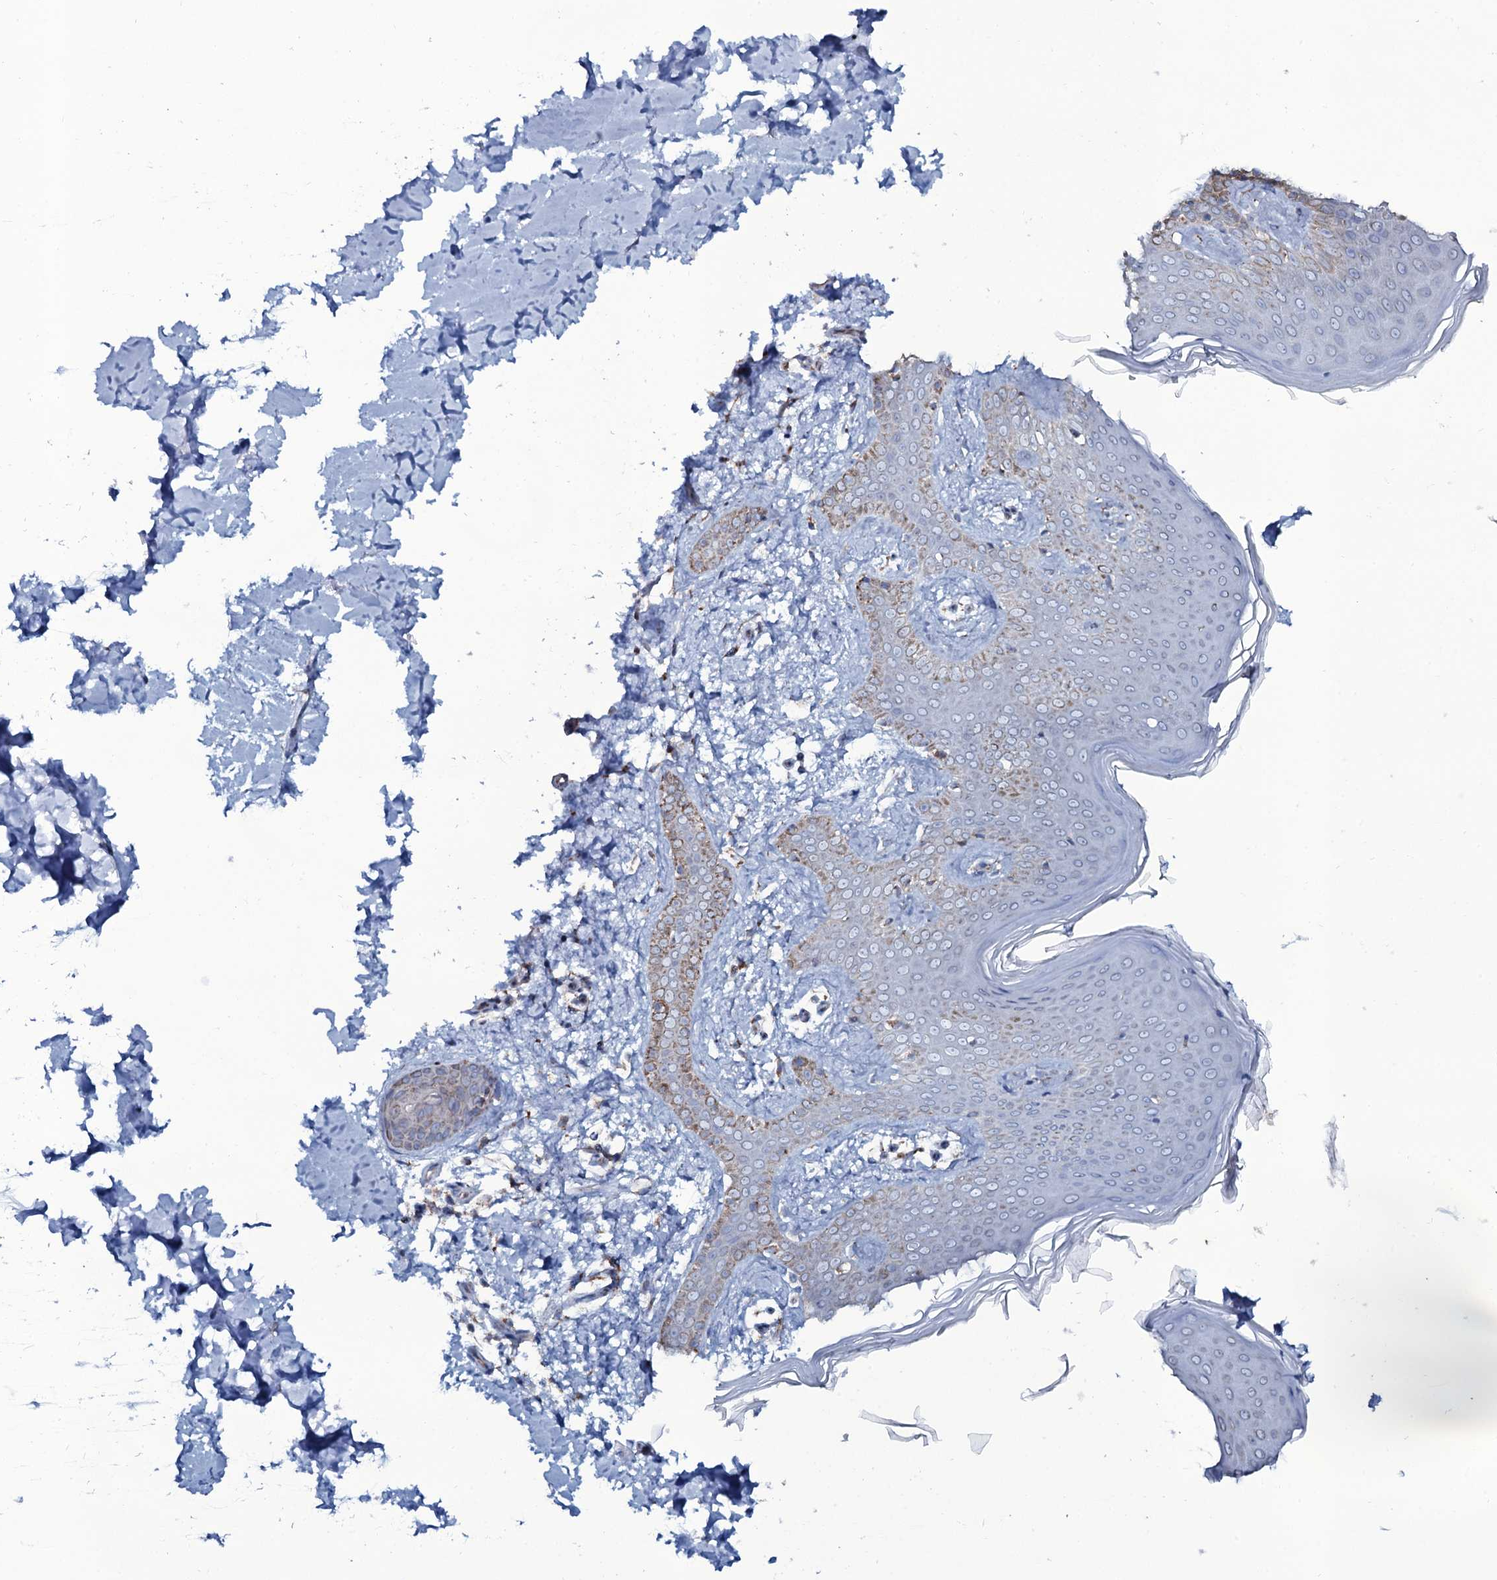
{"staining": {"intensity": "negative", "quantity": "none", "location": "none"}, "tissue": "skin", "cell_type": "Fibroblasts", "image_type": "normal", "snomed": [{"axis": "morphology", "description": "Normal tissue, NOS"}, {"axis": "topography", "description": "Skin"}], "caption": "Skin stained for a protein using IHC displays no staining fibroblasts.", "gene": "MRPS35", "patient": {"sex": "male", "age": 36}}